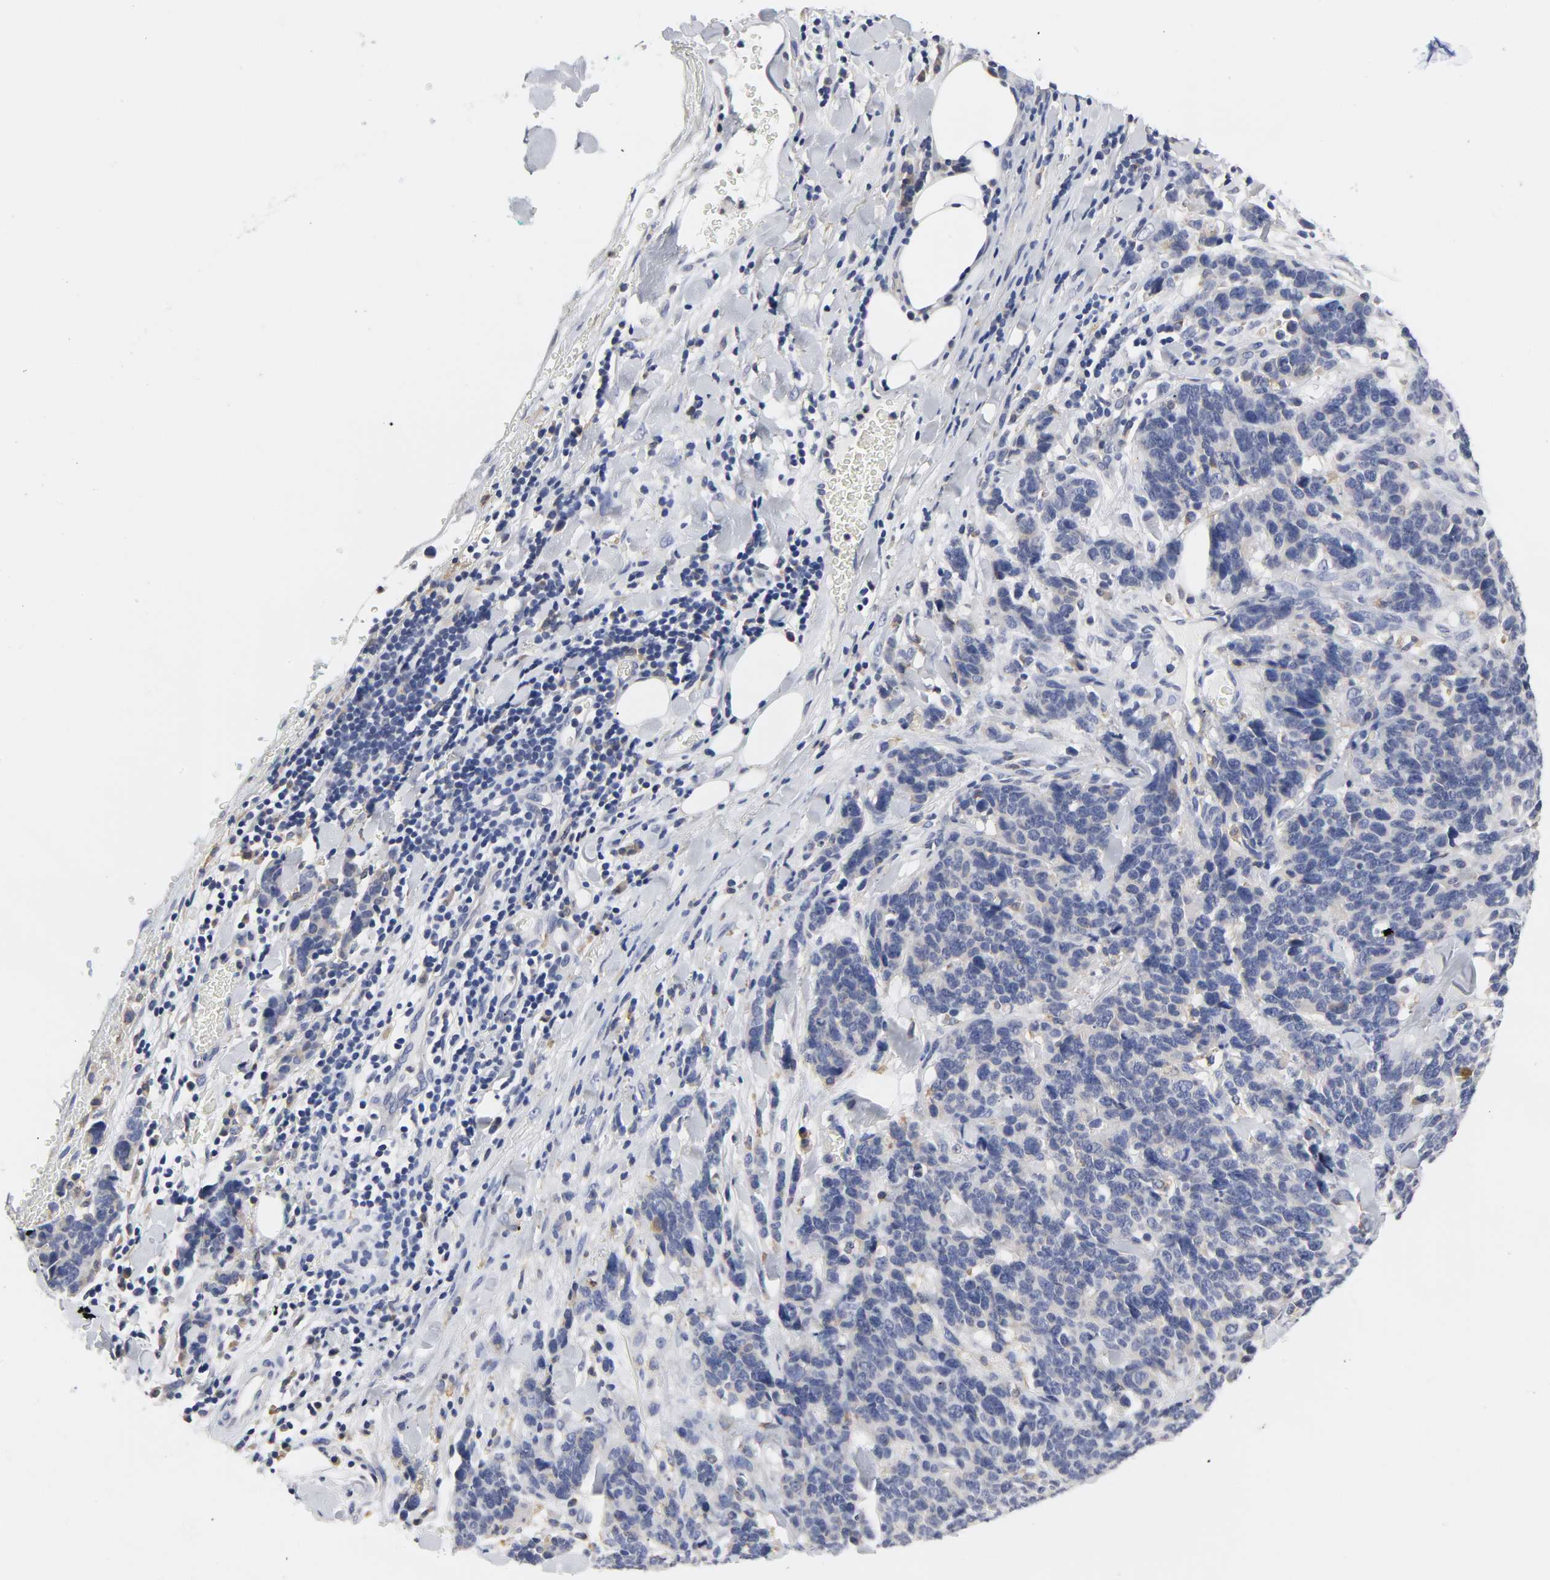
{"staining": {"intensity": "negative", "quantity": "none", "location": "none"}, "tissue": "lung cancer", "cell_type": "Tumor cells", "image_type": "cancer", "snomed": [{"axis": "morphology", "description": "Neoplasm, malignant, NOS"}, {"axis": "topography", "description": "Lung"}], "caption": "High magnification brightfield microscopy of lung cancer (neoplasm (malignant)) stained with DAB (brown) and counterstained with hematoxylin (blue): tumor cells show no significant positivity.", "gene": "HCK", "patient": {"sex": "female", "age": 58}}